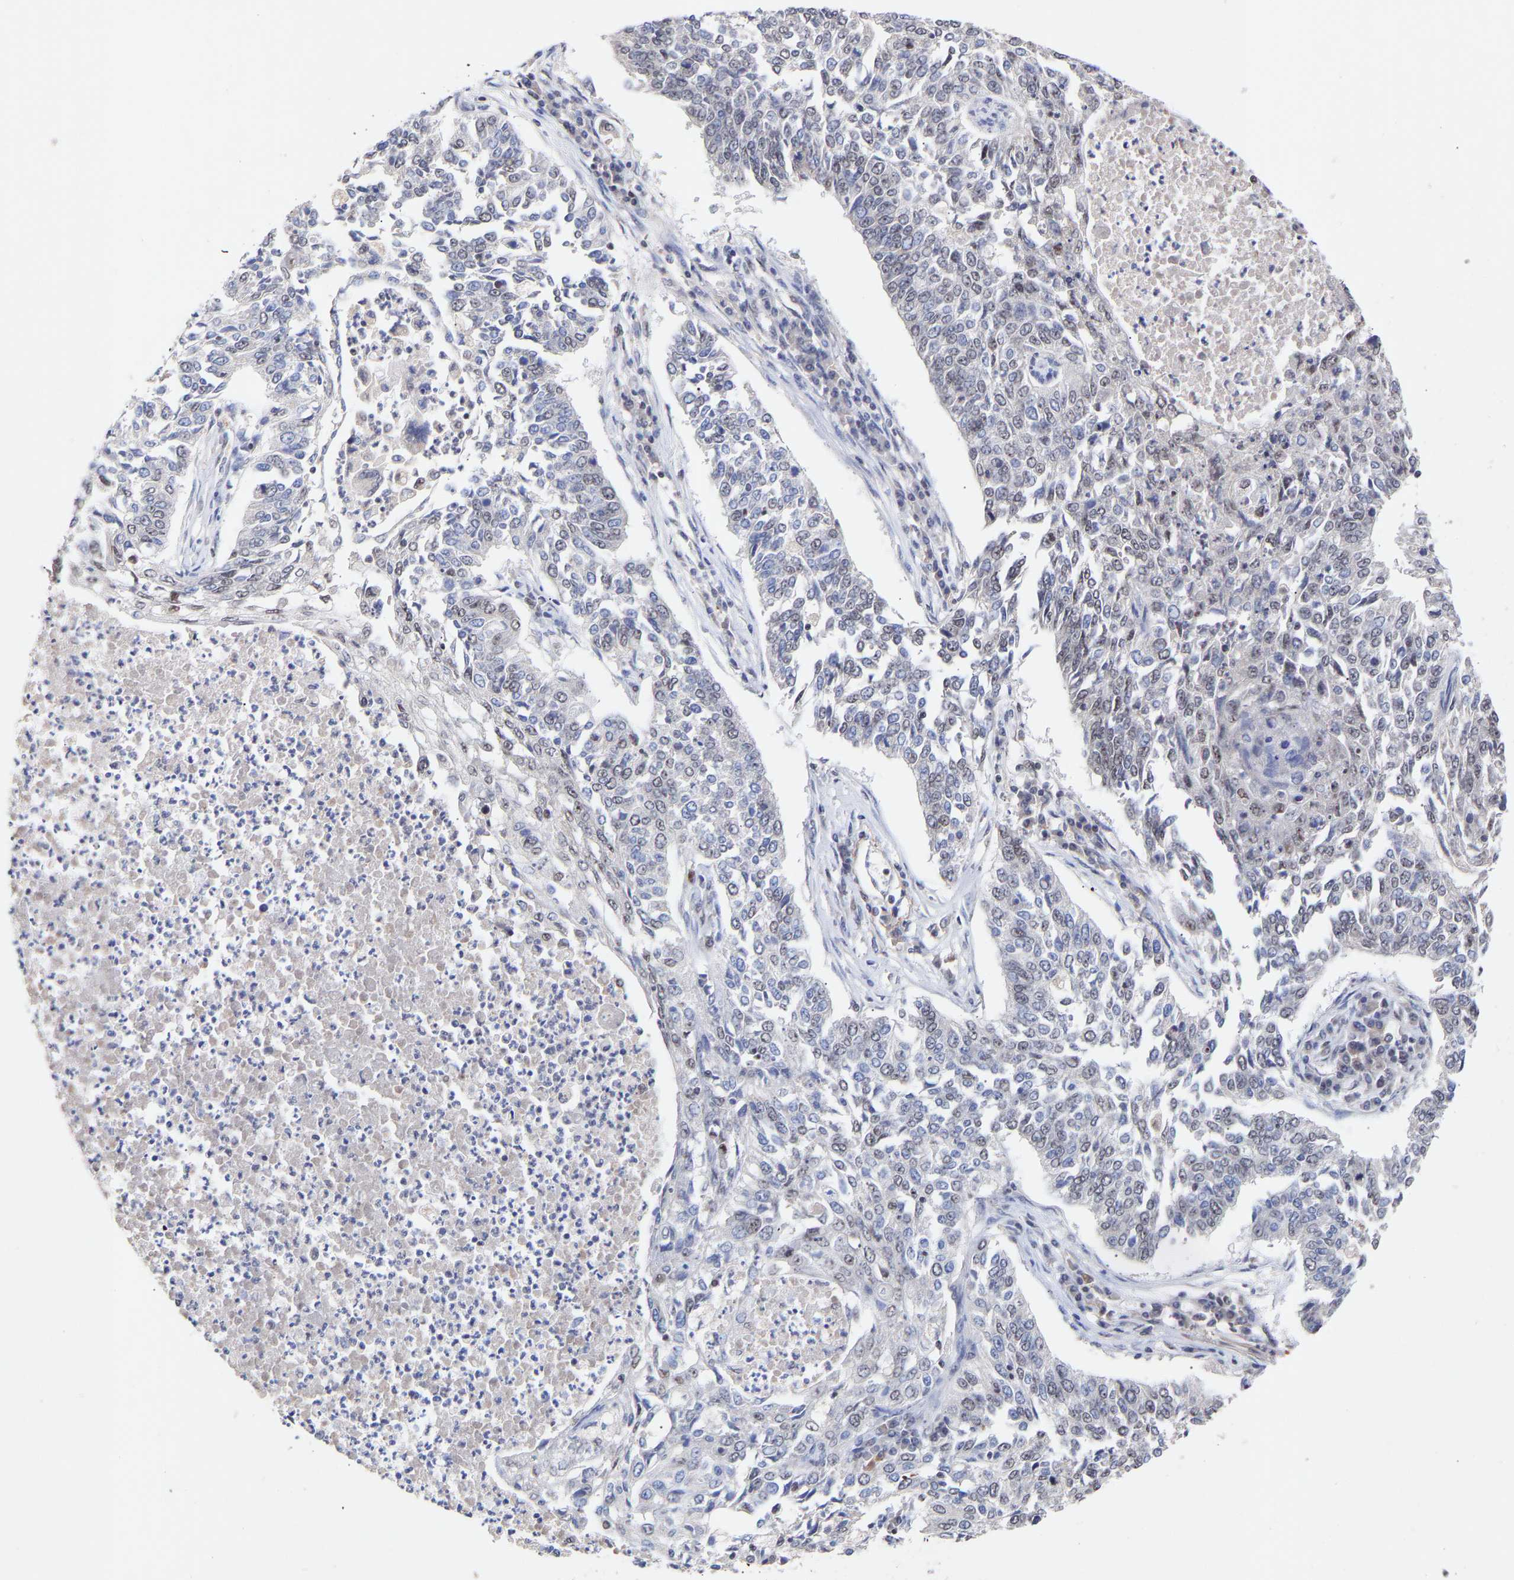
{"staining": {"intensity": "negative", "quantity": "none", "location": "none"}, "tissue": "lung cancer", "cell_type": "Tumor cells", "image_type": "cancer", "snomed": [{"axis": "morphology", "description": "Normal tissue, NOS"}, {"axis": "morphology", "description": "Squamous cell carcinoma, NOS"}, {"axis": "topography", "description": "Cartilage tissue"}, {"axis": "topography", "description": "Bronchus"}, {"axis": "topography", "description": "Lung"}], "caption": "High magnification brightfield microscopy of lung cancer stained with DAB (brown) and counterstained with hematoxylin (blue): tumor cells show no significant positivity.", "gene": "RBM15", "patient": {"sex": "female", "age": 49}}